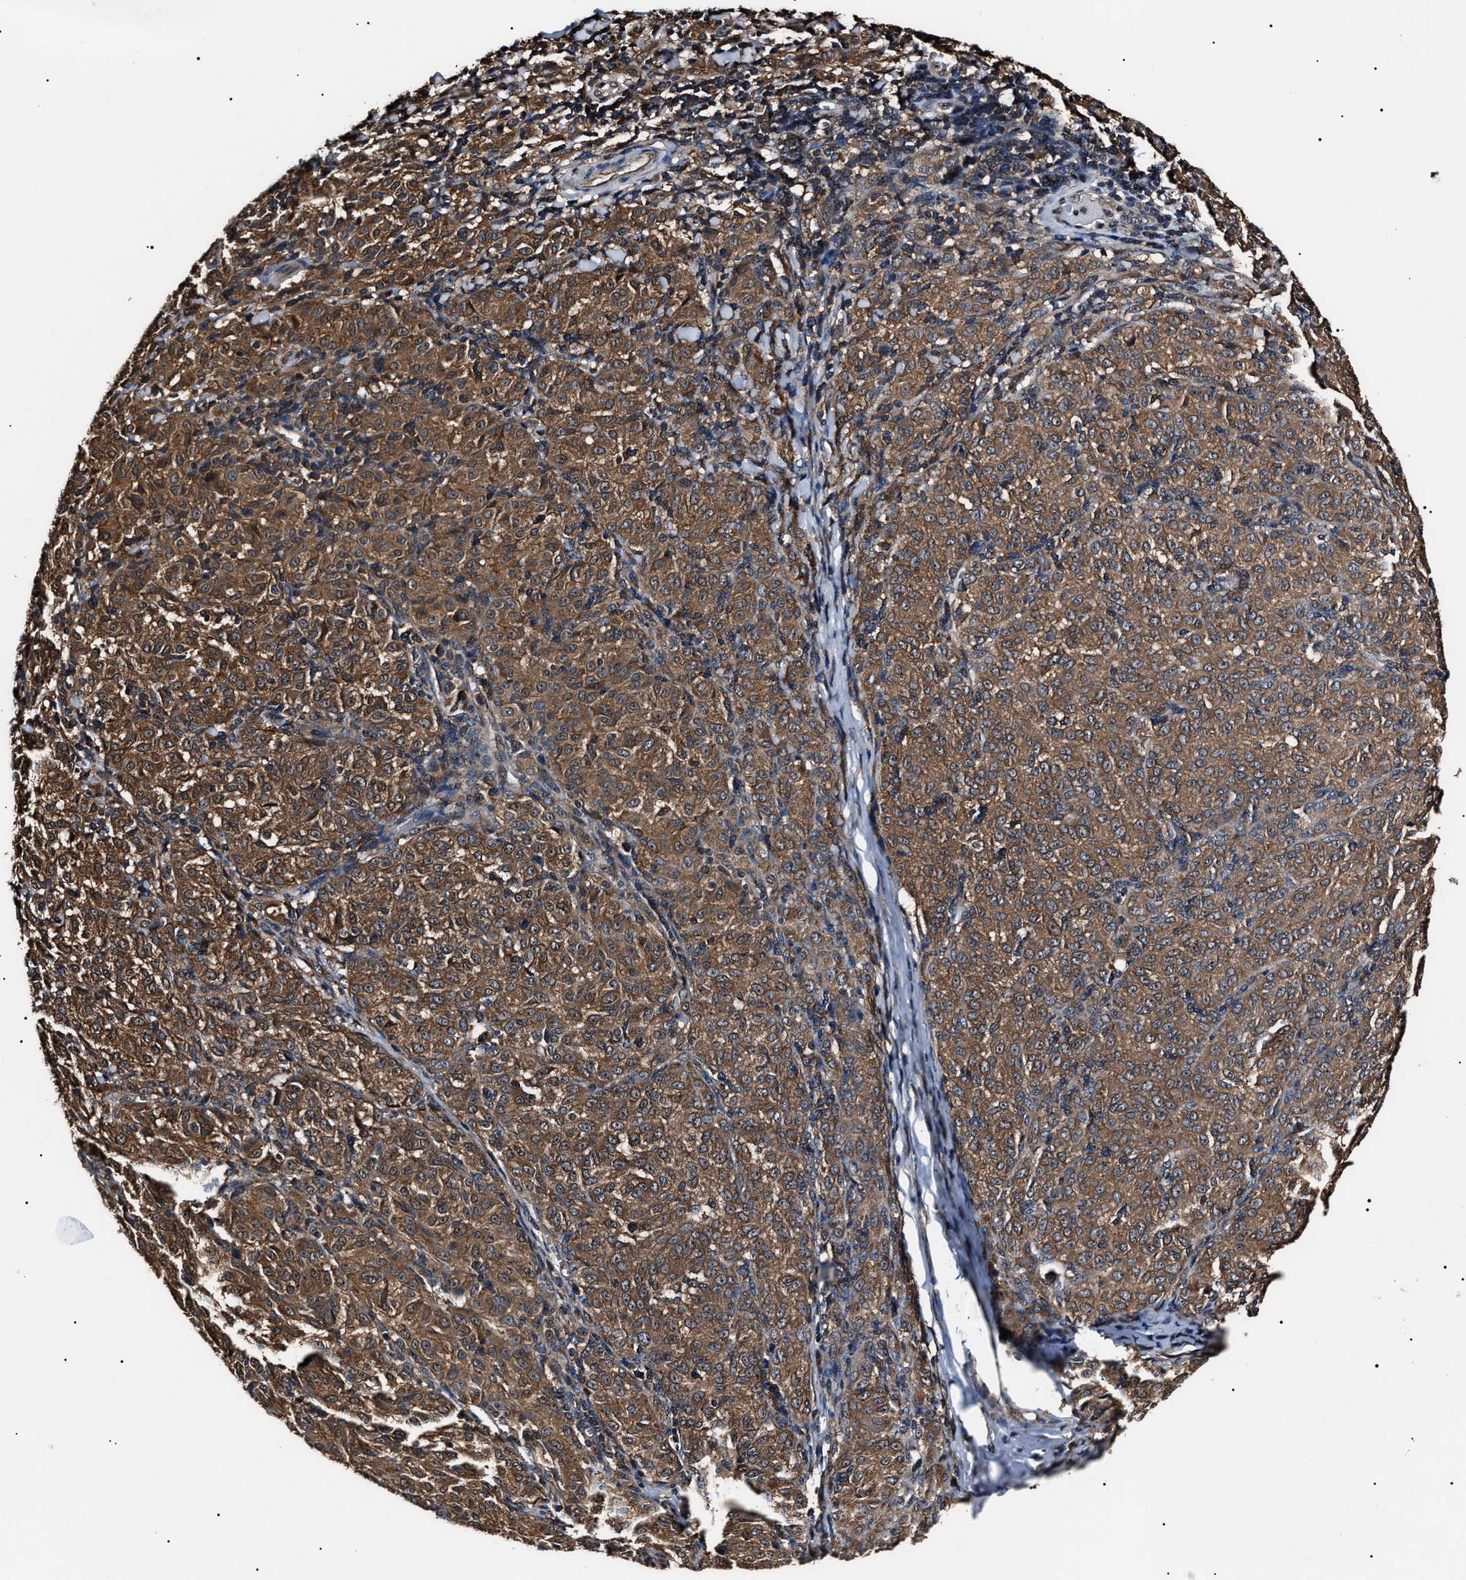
{"staining": {"intensity": "moderate", "quantity": ">75%", "location": "cytoplasmic/membranous"}, "tissue": "melanoma", "cell_type": "Tumor cells", "image_type": "cancer", "snomed": [{"axis": "morphology", "description": "Malignant melanoma, NOS"}, {"axis": "topography", "description": "Skin"}], "caption": "Melanoma tissue shows moderate cytoplasmic/membranous expression in approximately >75% of tumor cells (brown staining indicates protein expression, while blue staining denotes nuclei).", "gene": "CCT8", "patient": {"sex": "female", "age": 72}}